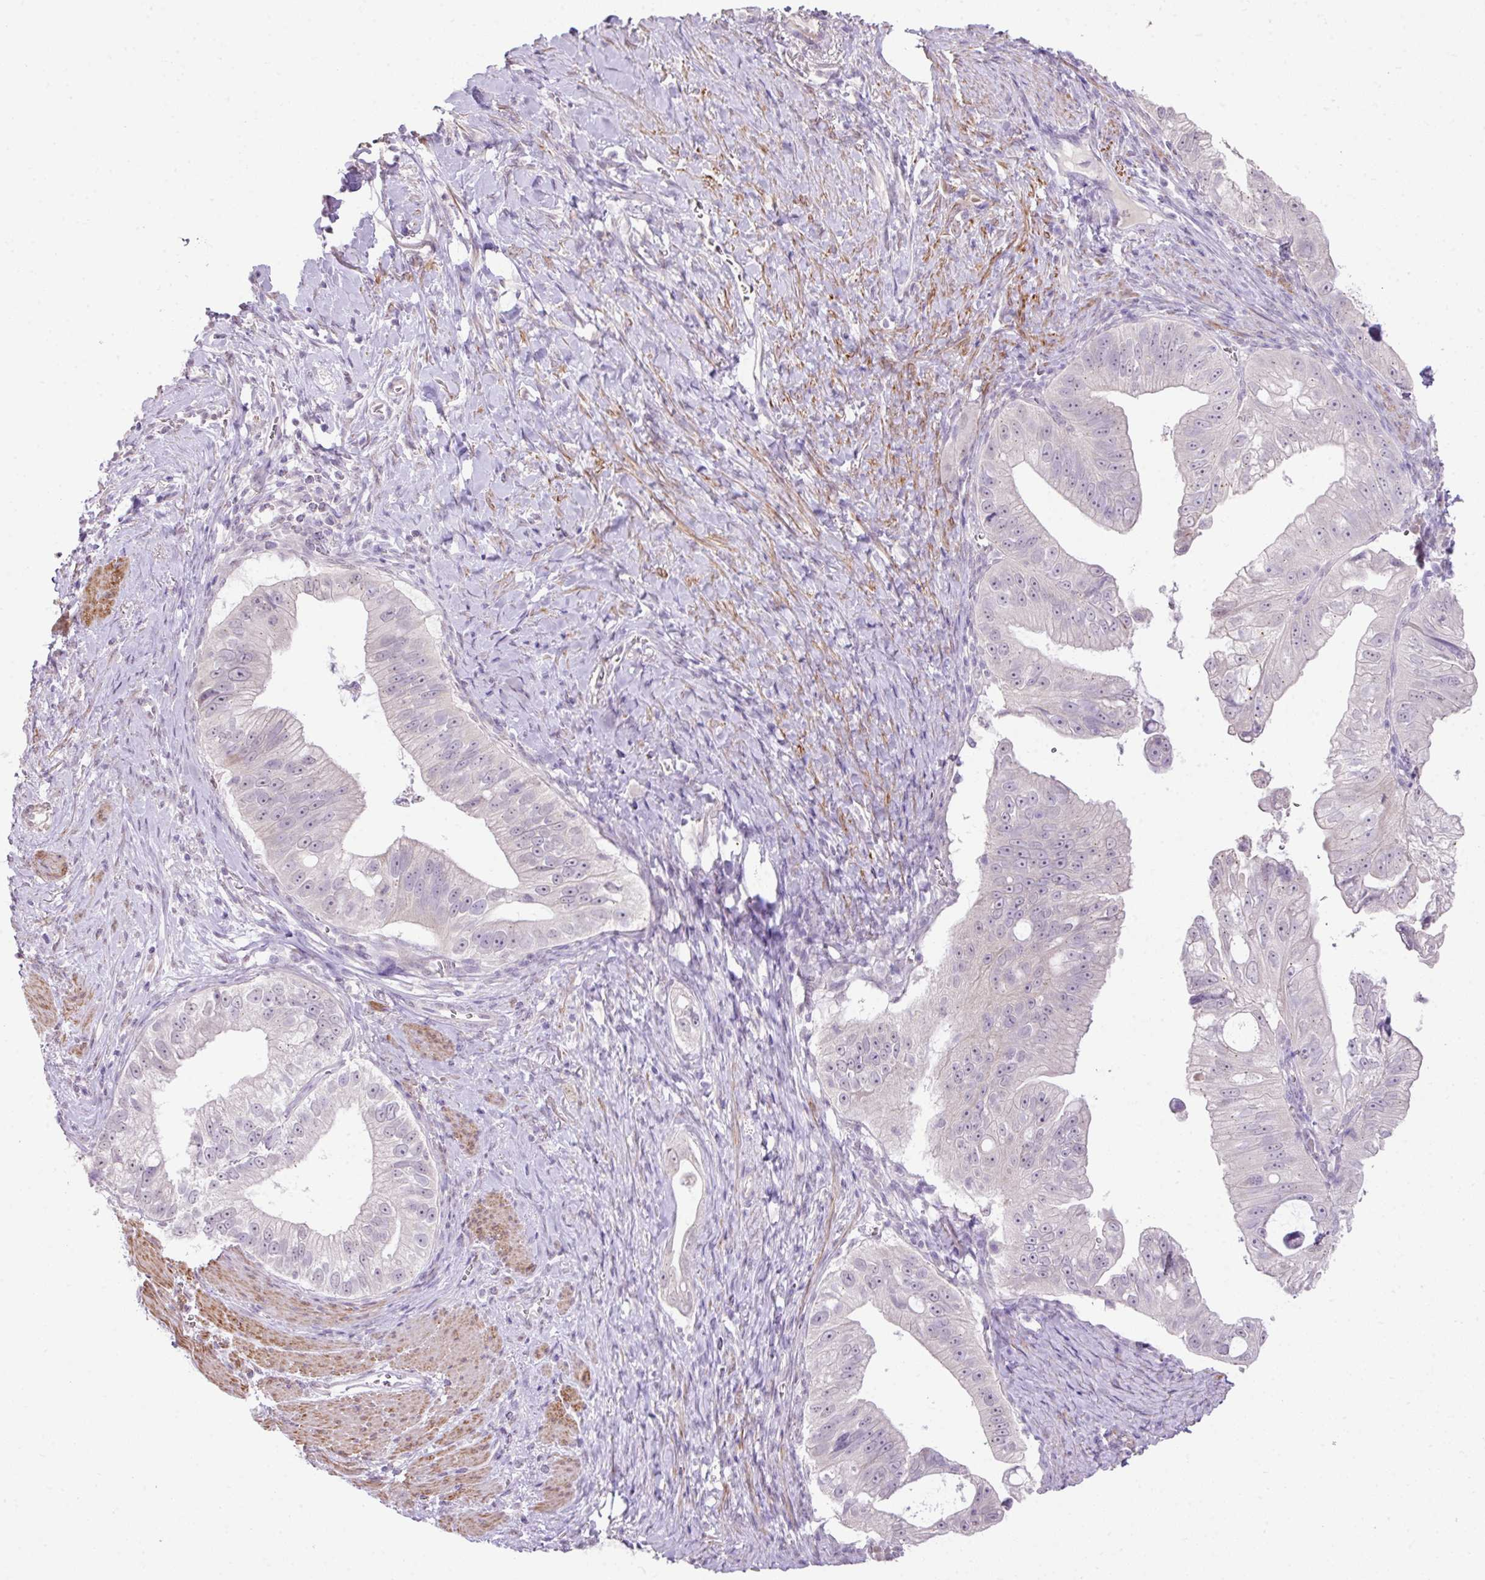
{"staining": {"intensity": "negative", "quantity": "none", "location": "none"}, "tissue": "pancreatic cancer", "cell_type": "Tumor cells", "image_type": "cancer", "snomed": [{"axis": "morphology", "description": "Adenocarcinoma, NOS"}, {"axis": "topography", "description": "Pancreas"}], "caption": "The IHC image has no significant staining in tumor cells of pancreatic cancer (adenocarcinoma) tissue.", "gene": "DIP2A", "patient": {"sex": "male", "age": 70}}